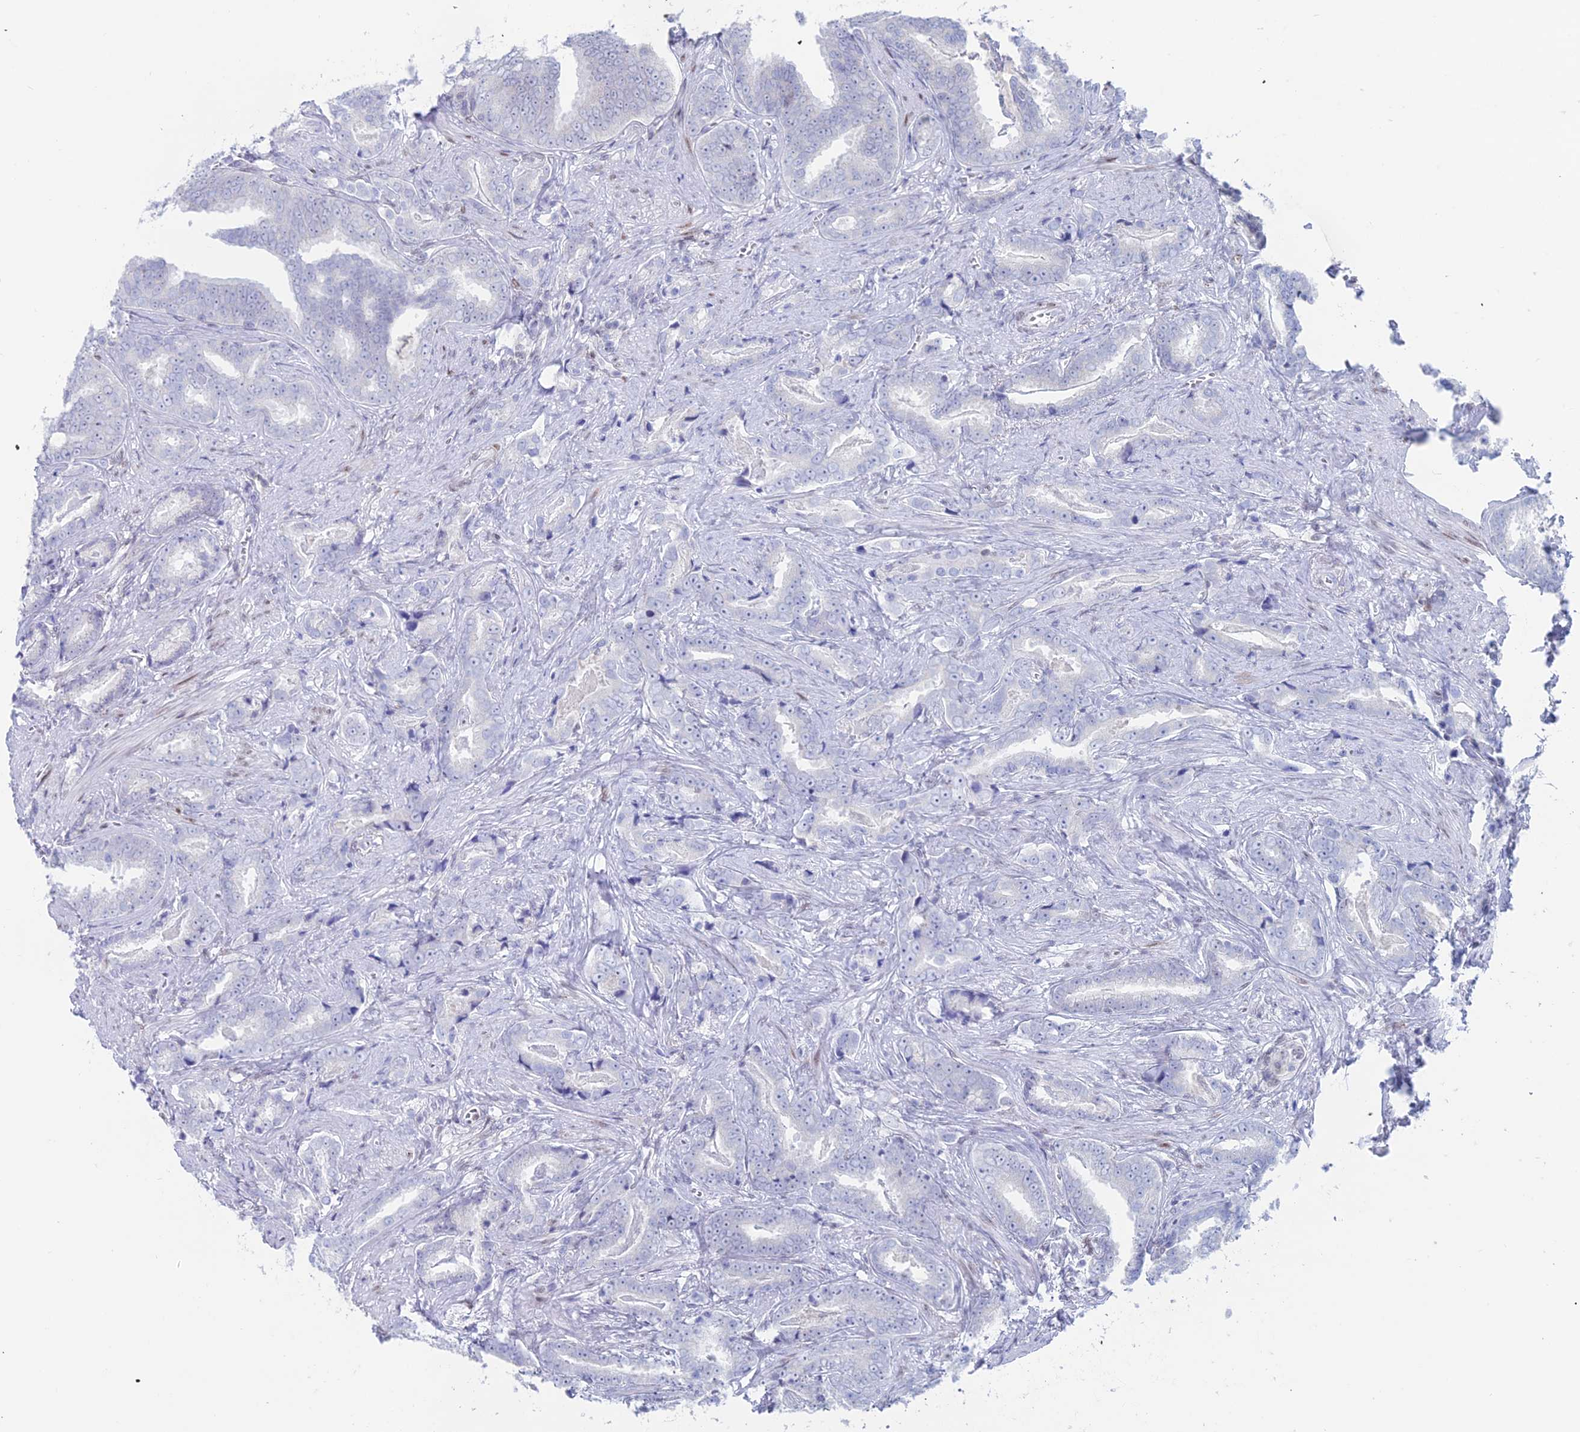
{"staining": {"intensity": "negative", "quantity": "none", "location": "none"}, "tissue": "prostate cancer", "cell_type": "Tumor cells", "image_type": "cancer", "snomed": [{"axis": "morphology", "description": "Adenocarcinoma, High grade"}, {"axis": "topography", "description": "Prostate"}], "caption": "Immunohistochemistry micrograph of neoplastic tissue: high-grade adenocarcinoma (prostate) stained with DAB reveals no significant protein expression in tumor cells. The staining was performed using DAB (3,3'-diaminobenzidine) to visualize the protein expression in brown, while the nuclei were stained in blue with hematoxylin (Magnification: 20x).", "gene": "CERS6", "patient": {"sex": "male", "age": 67}}